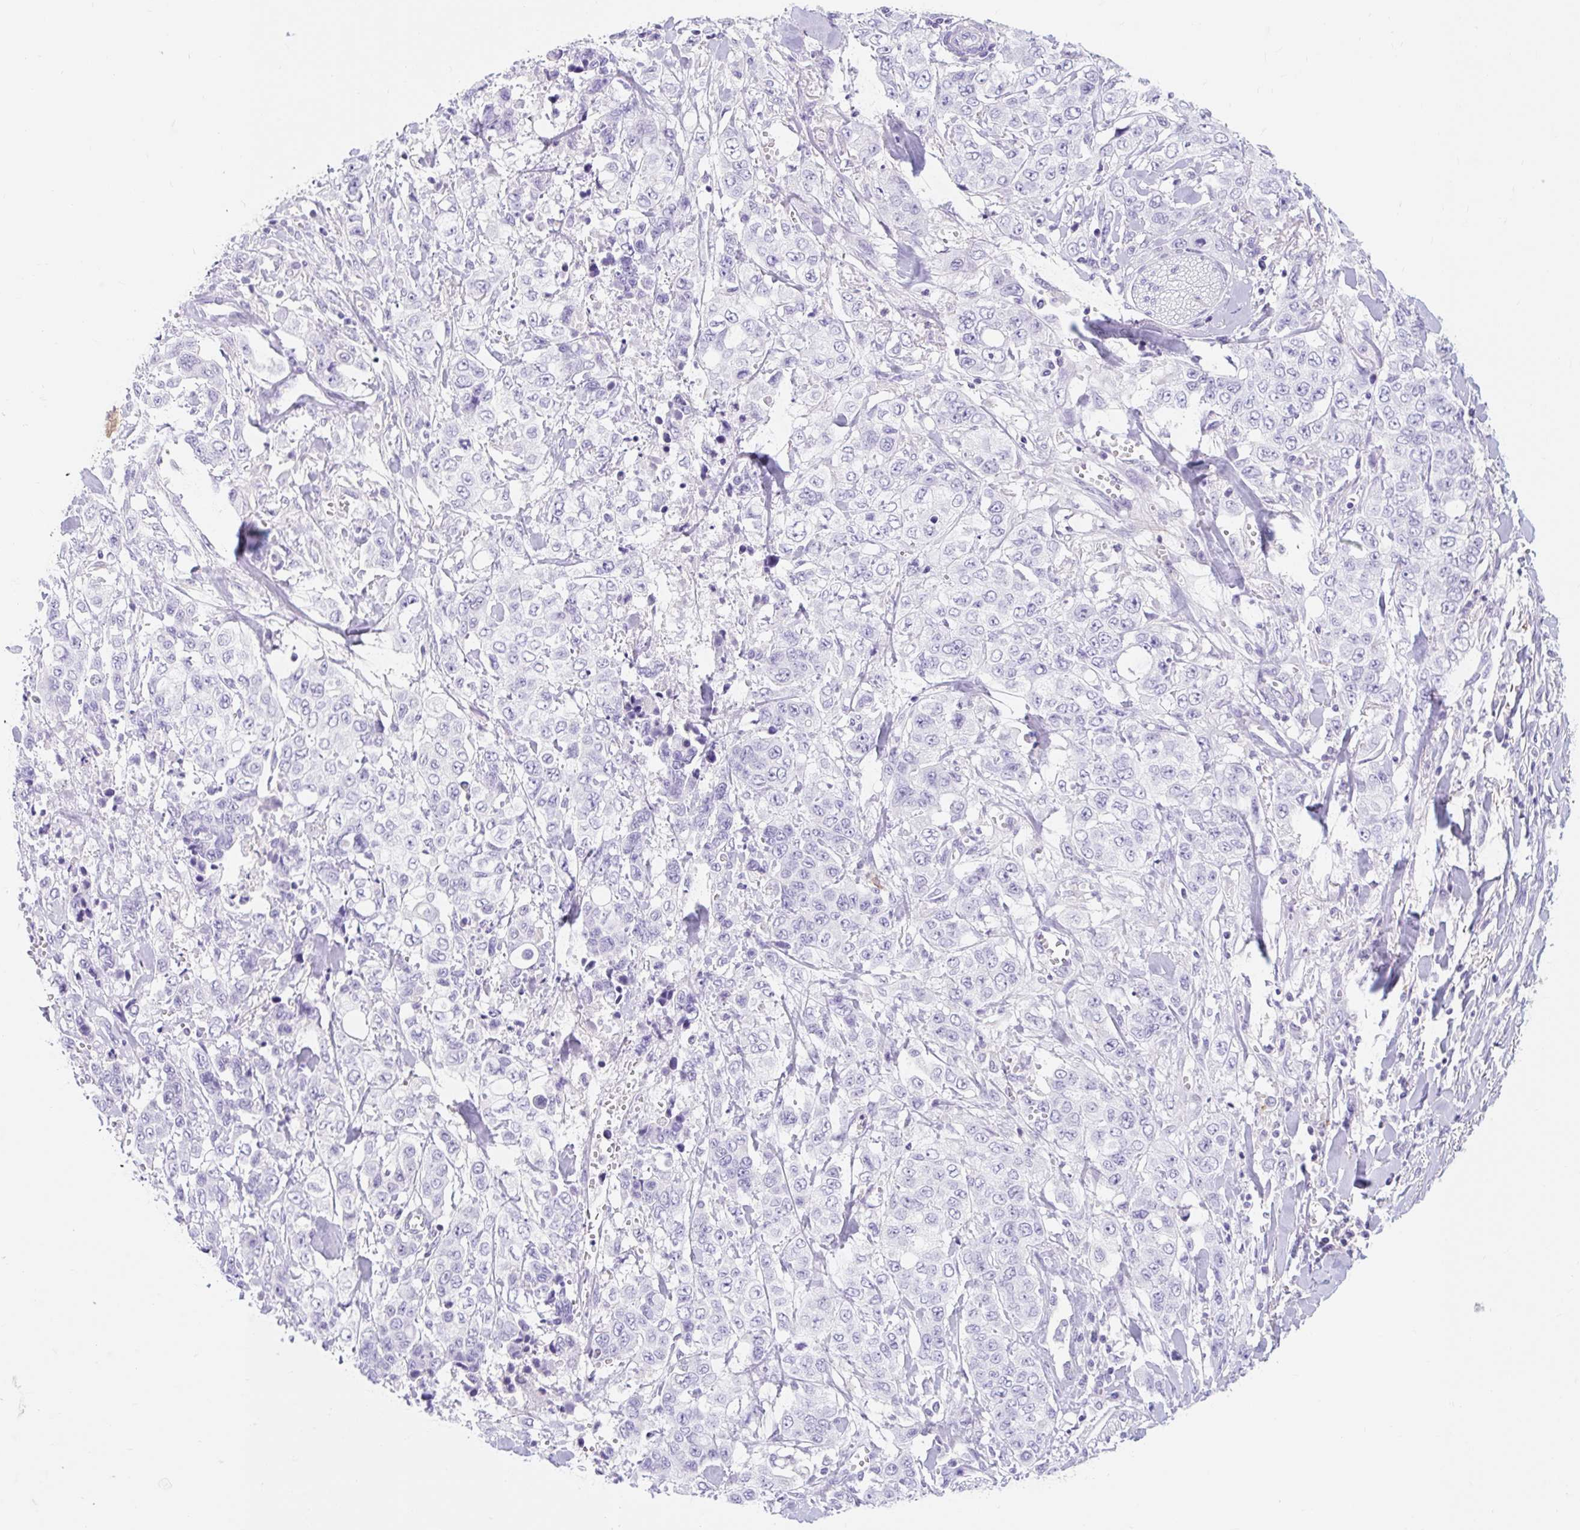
{"staining": {"intensity": "negative", "quantity": "none", "location": "none"}, "tissue": "stomach cancer", "cell_type": "Tumor cells", "image_type": "cancer", "snomed": [{"axis": "morphology", "description": "Adenocarcinoma, NOS"}, {"axis": "topography", "description": "Stomach, upper"}], "caption": "Protein analysis of stomach cancer (adenocarcinoma) reveals no significant staining in tumor cells.", "gene": "SLC28A1", "patient": {"sex": "male", "age": 62}}